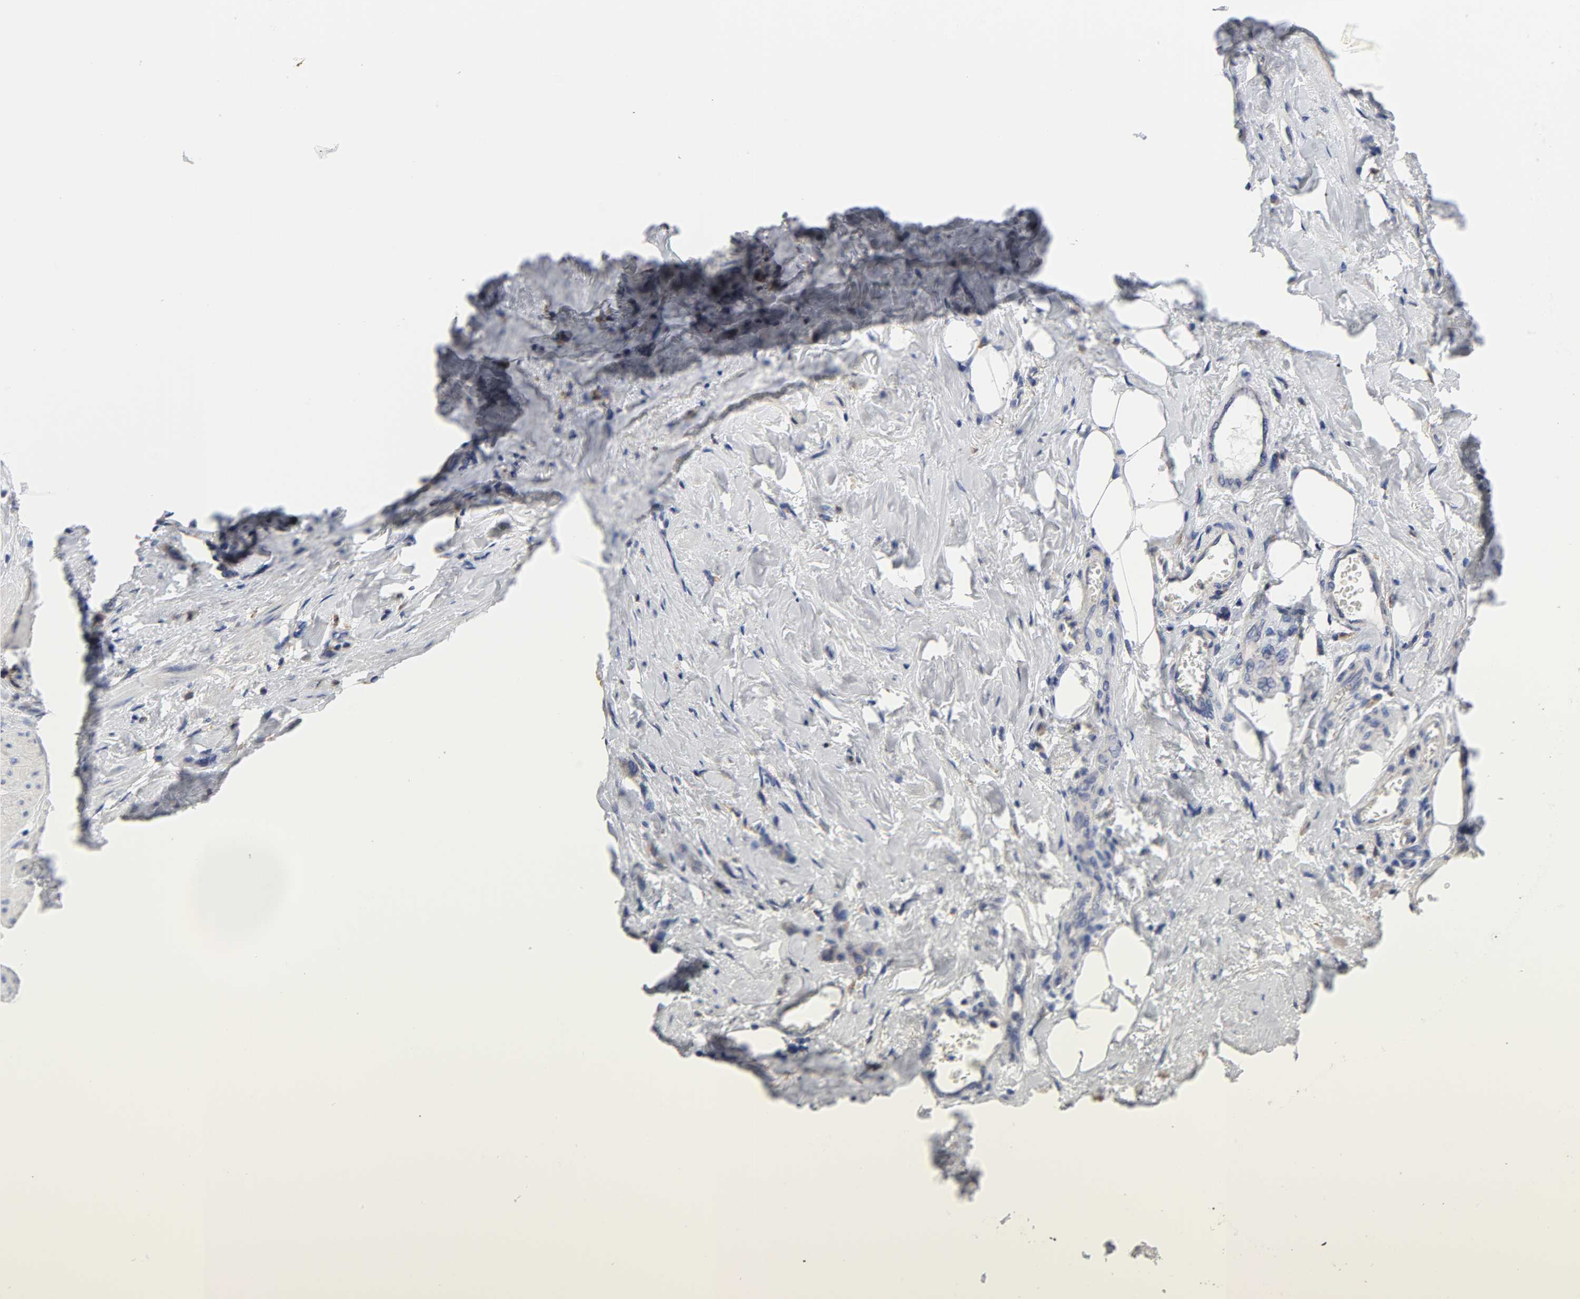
{"staining": {"intensity": "negative", "quantity": "none", "location": "none"}, "tissue": "stomach cancer", "cell_type": "Tumor cells", "image_type": "cancer", "snomed": [{"axis": "morphology", "description": "Adenocarcinoma, NOS"}, {"axis": "topography", "description": "Stomach"}], "caption": "The IHC micrograph has no significant positivity in tumor cells of adenocarcinoma (stomach) tissue. (DAB IHC visualized using brightfield microscopy, high magnification).", "gene": "HCK", "patient": {"sex": "male", "age": 82}}